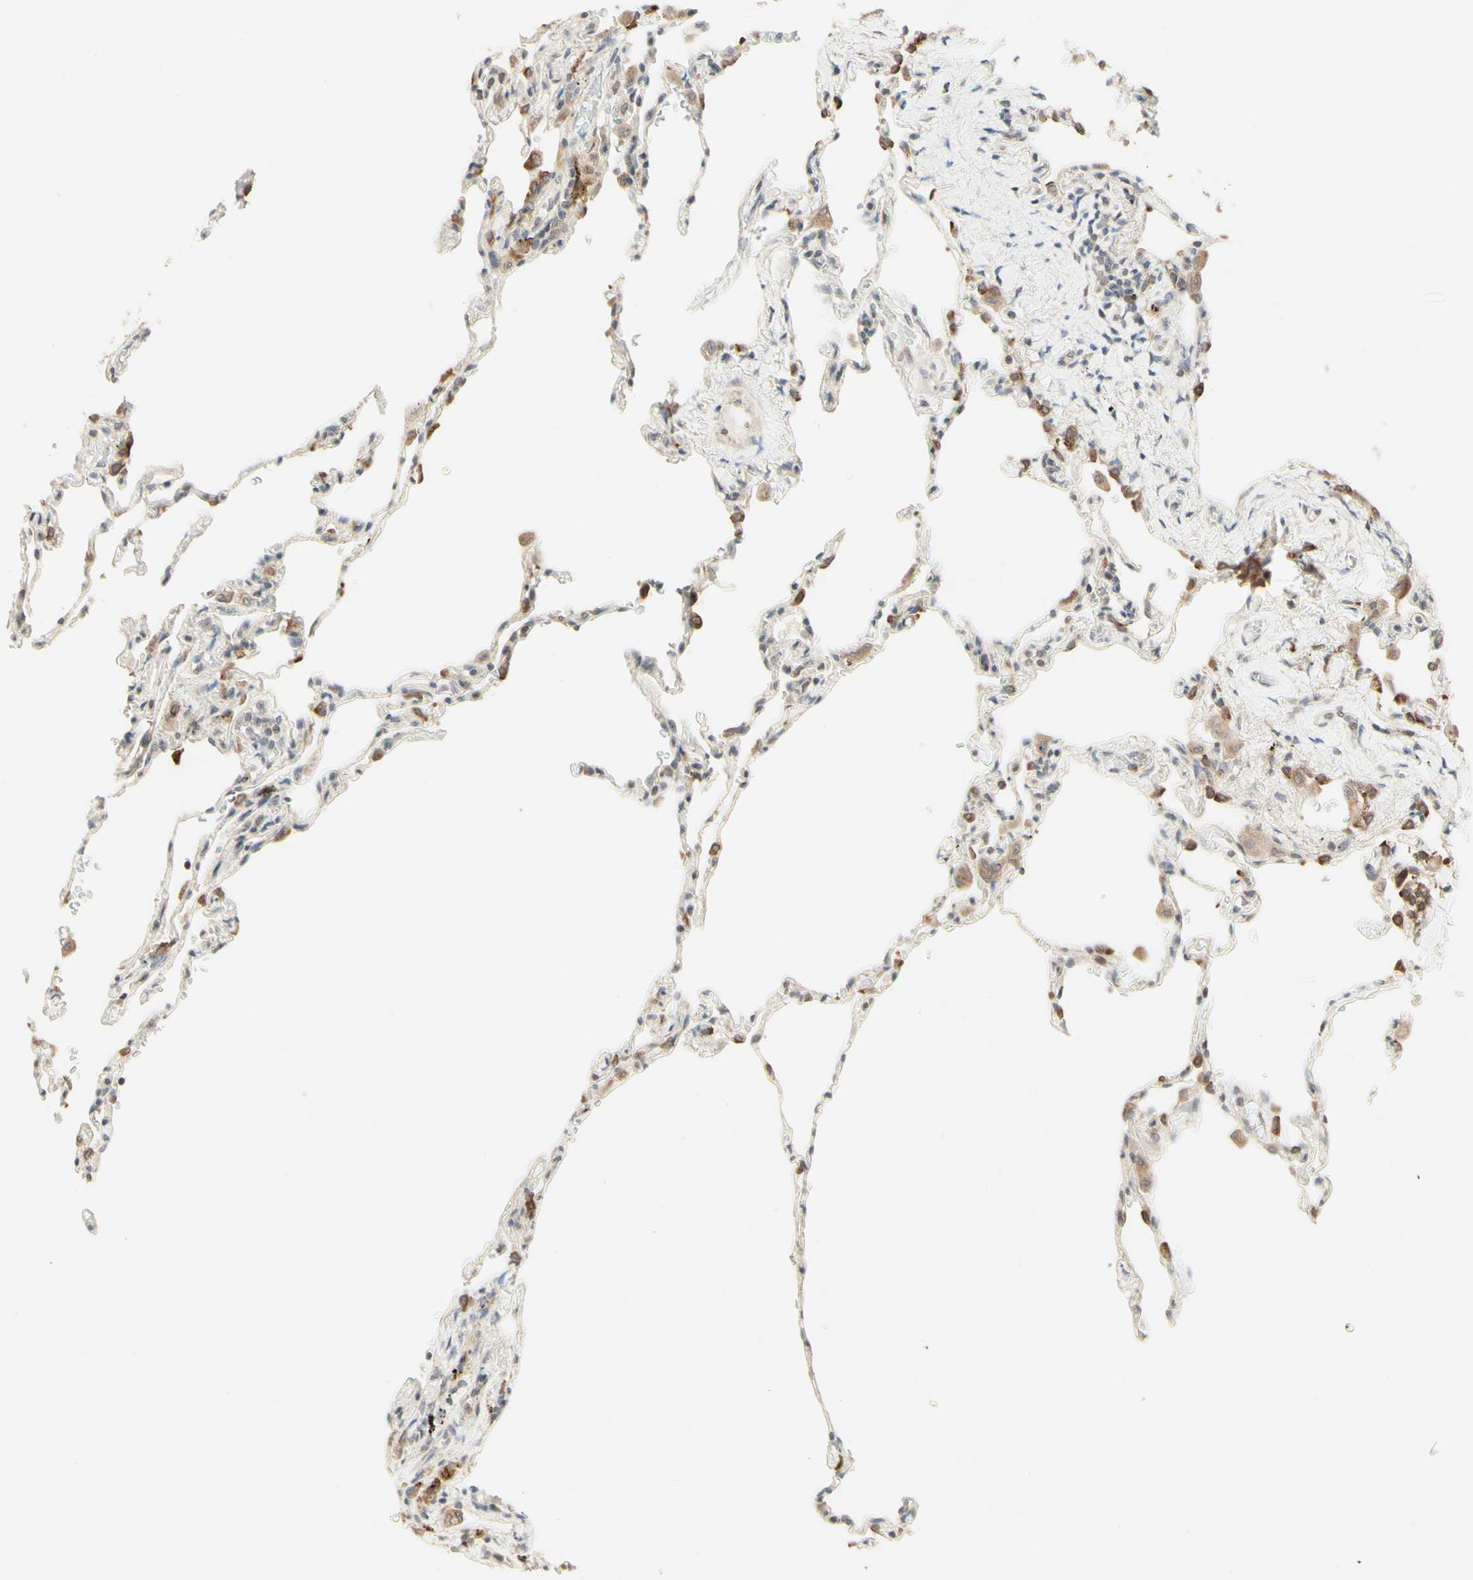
{"staining": {"intensity": "negative", "quantity": "none", "location": "none"}, "tissue": "lung", "cell_type": "Alveolar cells", "image_type": "normal", "snomed": [{"axis": "morphology", "description": "Normal tissue, NOS"}, {"axis": "topography", "description": "Lung"}], "caption": "Immunohistochemical staining of unremarkable lung shows no significant positivity in alveolar cells.", "gene": "ZW10", "patient": {"sex": "male", "age": 59}}